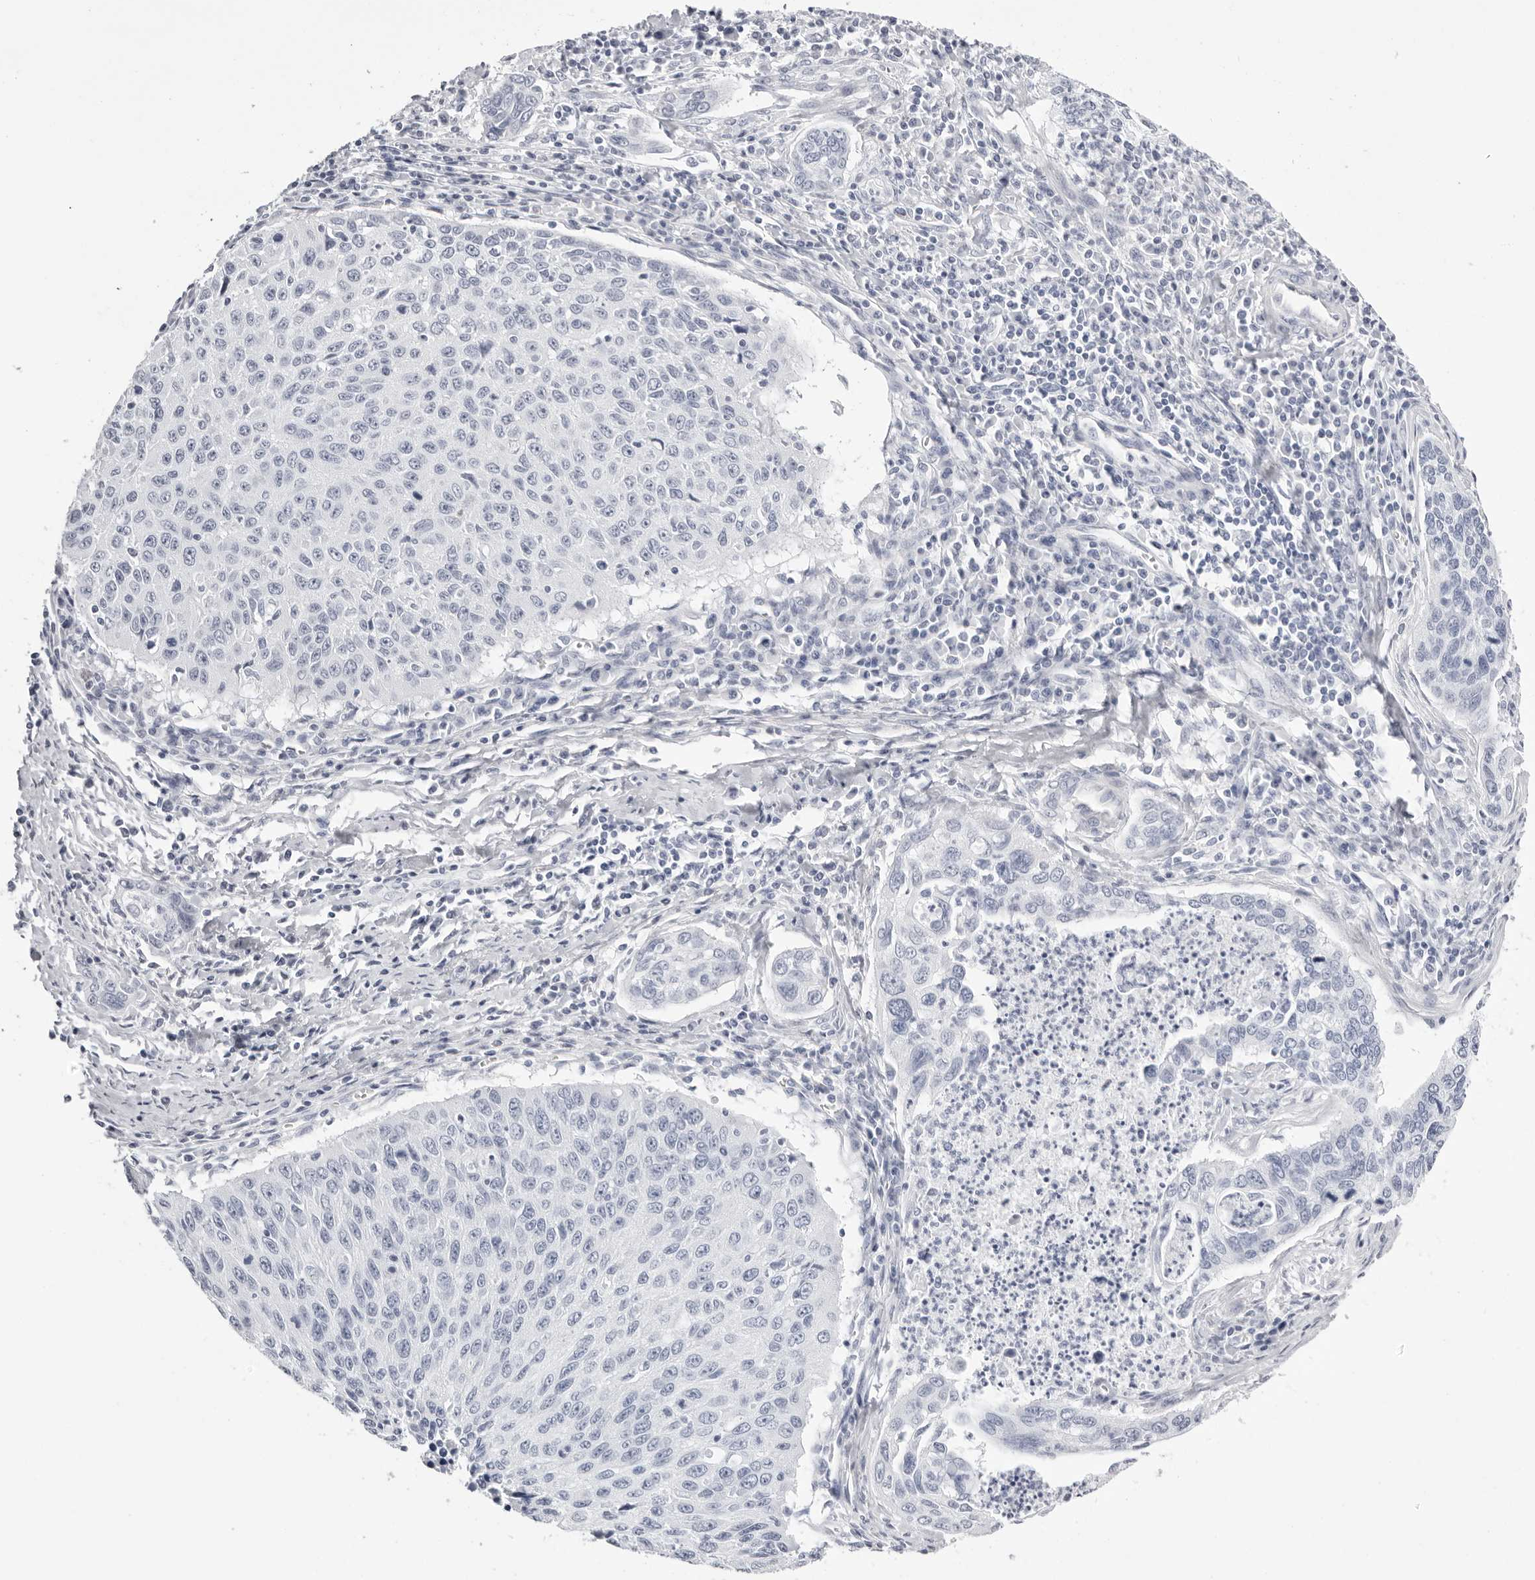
{"staining": {"intensity": "negative", "quantity": "none", "location": "none"}, "tissue": "cervical cancer", "cell_type": "Tumor cells", "image_type": "cancer", "snomed": [{"axis": "morphology", "description": "Squamous cell carcinoma, NOS"}, {"axis": "topography", "description": "Cervix"}], "caption": "Image shows no significant protein positivity in tumor cells of squamous cell carcinoma (cervical).", "gene": "TMOD4", "patient": {"sex": "female", "age": 53}}